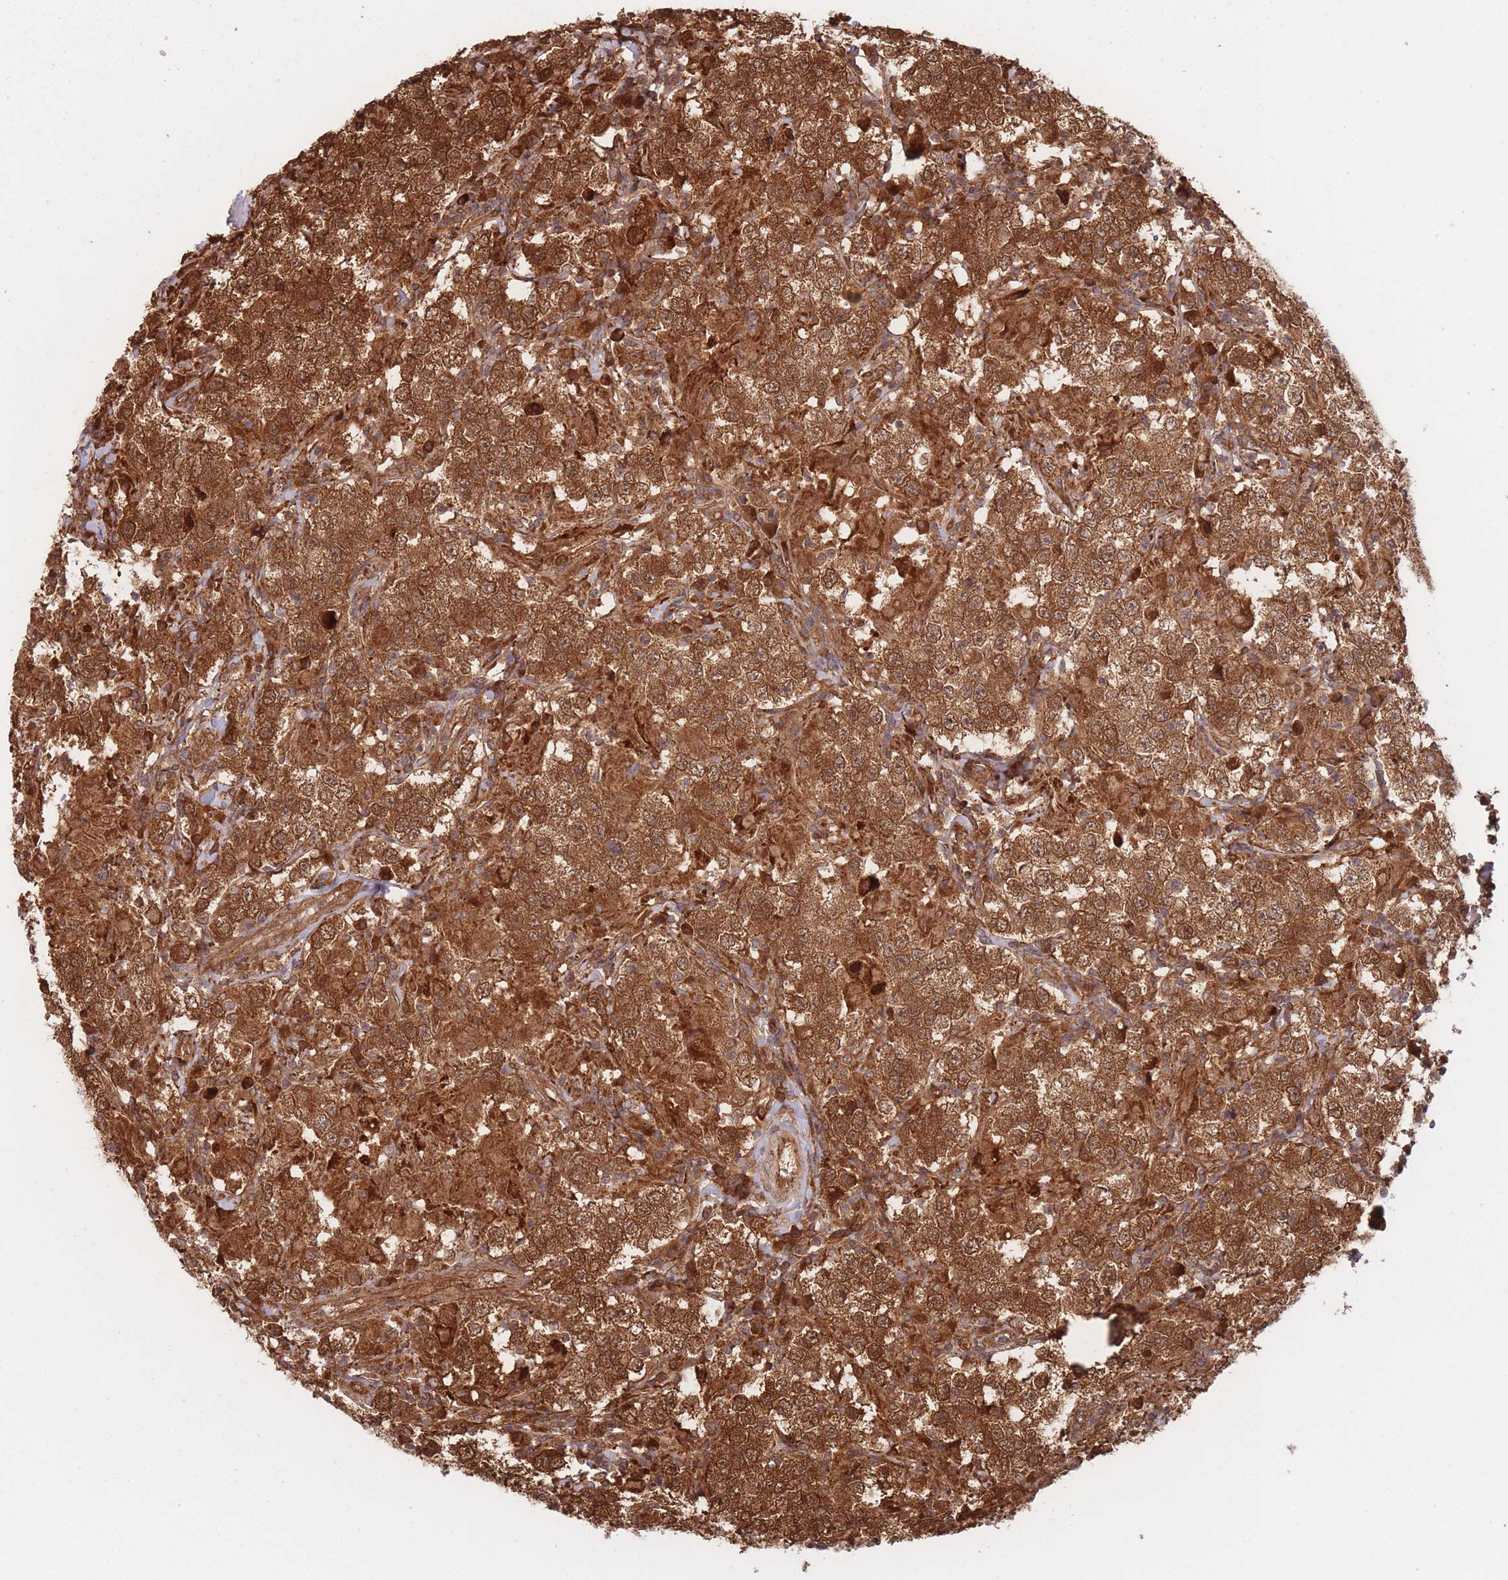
{"staining": {"intensity": "strong", "quantity": ">75%", "location": "cytoplasmic/membranous,nuclear"}, "tissue": "testis cancer", "cell_type": "Tumor cells", "image_type": "cancer", "snomed": [{"axis": "morphology", "description": "Seminoma, NOS"}, {"axis": "morphology", "description": "Carcinoma, Embryonal, NOS"}, {"axis": "topography", "description": "Testis"}], "caption": "This image shows immunohistochemistry staining of testis embryonal carcinoma, with high strong cytoplasmic/membranous and nuclear staining in about >75% of tumor cells.", "gene": "PODXL2", "patient": {"sex": "male", "age": 41}}